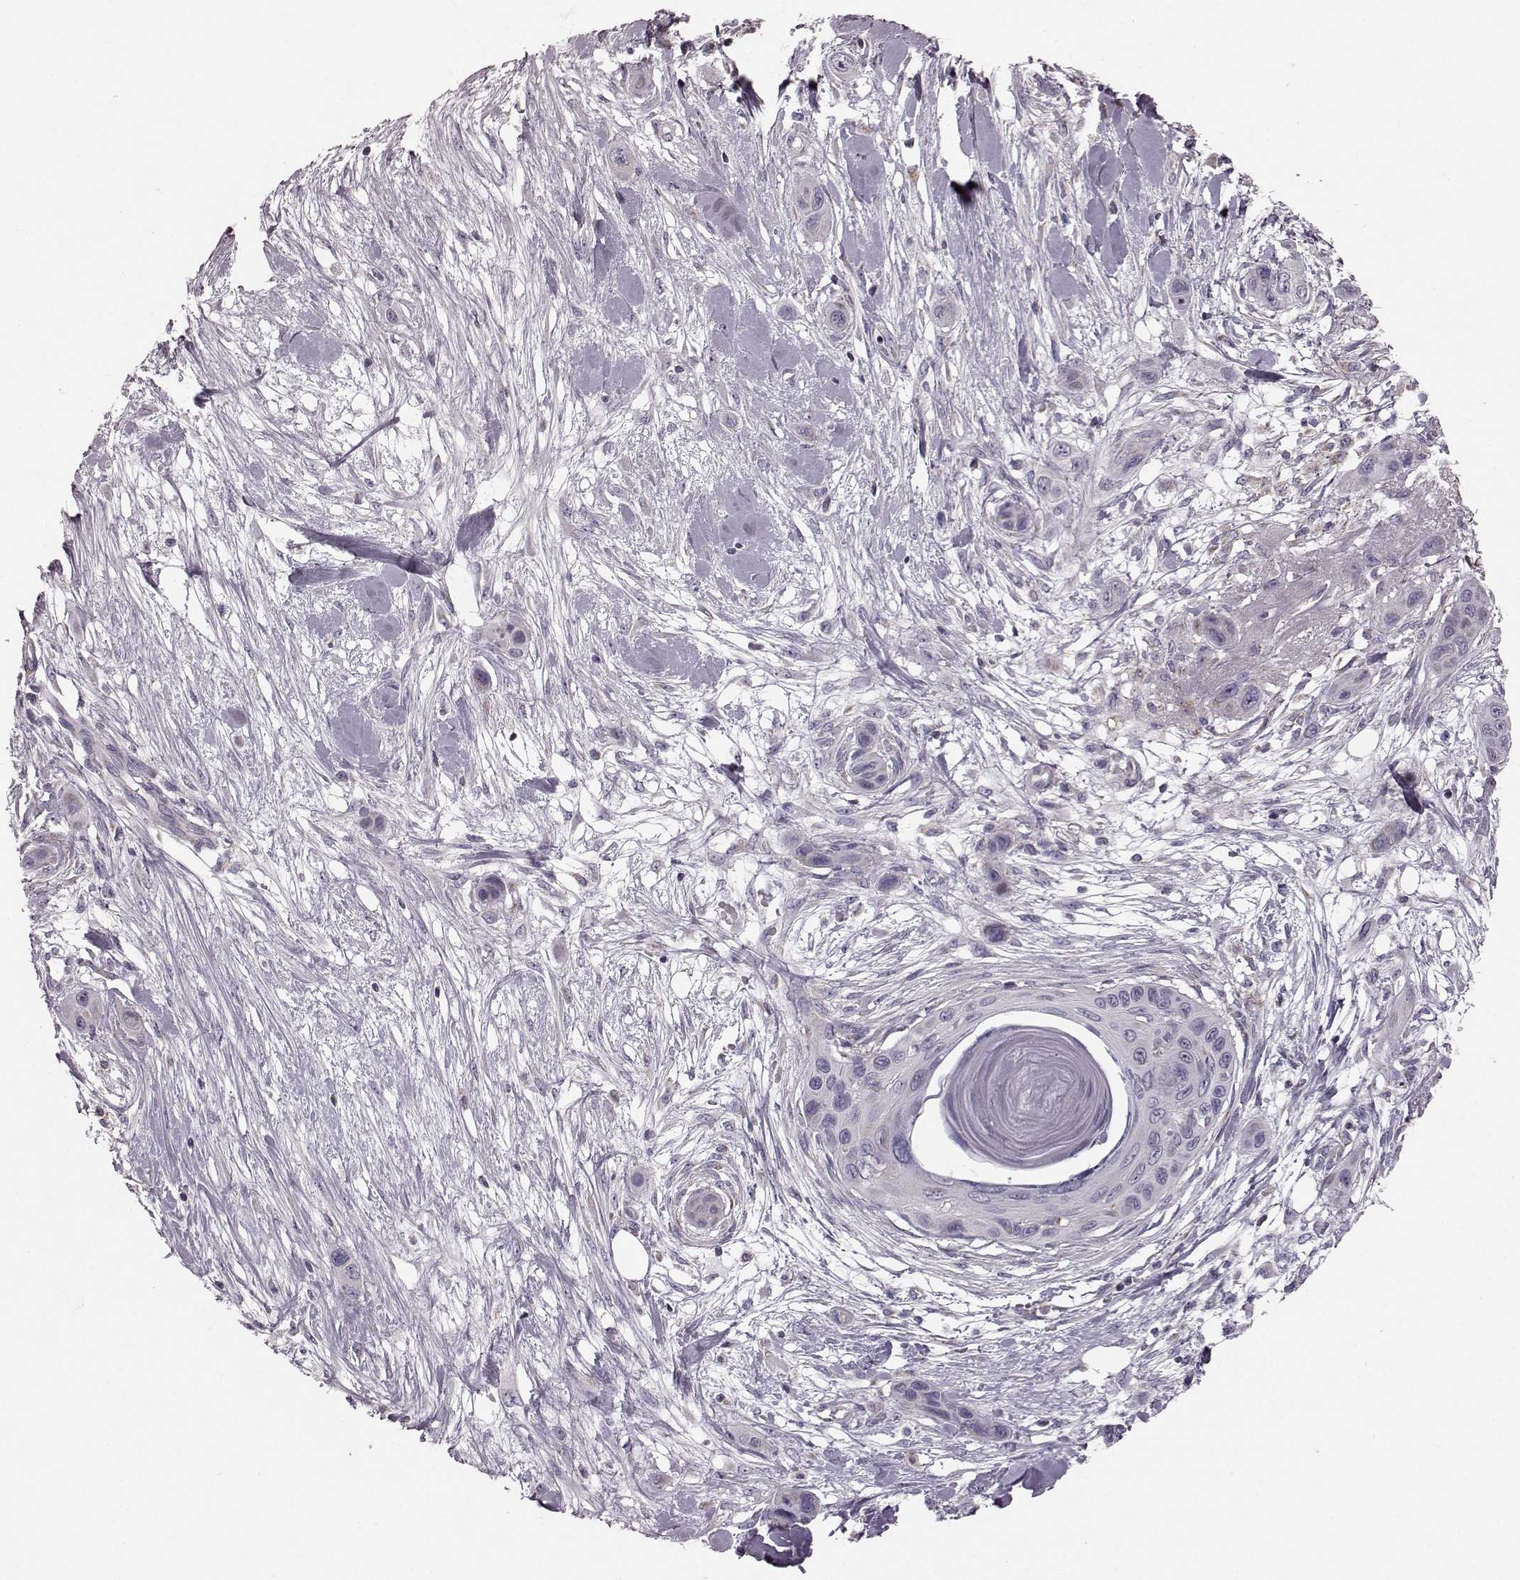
{"staining": {"intensity": "negative", "quantity": "none", "location": "none"}, "tissue": "skin cancer", "cell_type": "Tumor cells", "image_type": "cancer", "snomed": [{"axis": "morphology", "description": "Squamous cell carcinoma, NOS"}, {"axis": "topography", "description": "Skin"}], "caption": "DAB (3,3'-diaminobenzidine) immunohistochemical staining of skin cancer (squamous cell carcinoma) exhibits no significant expression in tumor cells.", "gene": "ATP5MF", "patient": {"sex": "male", "age": 79}}